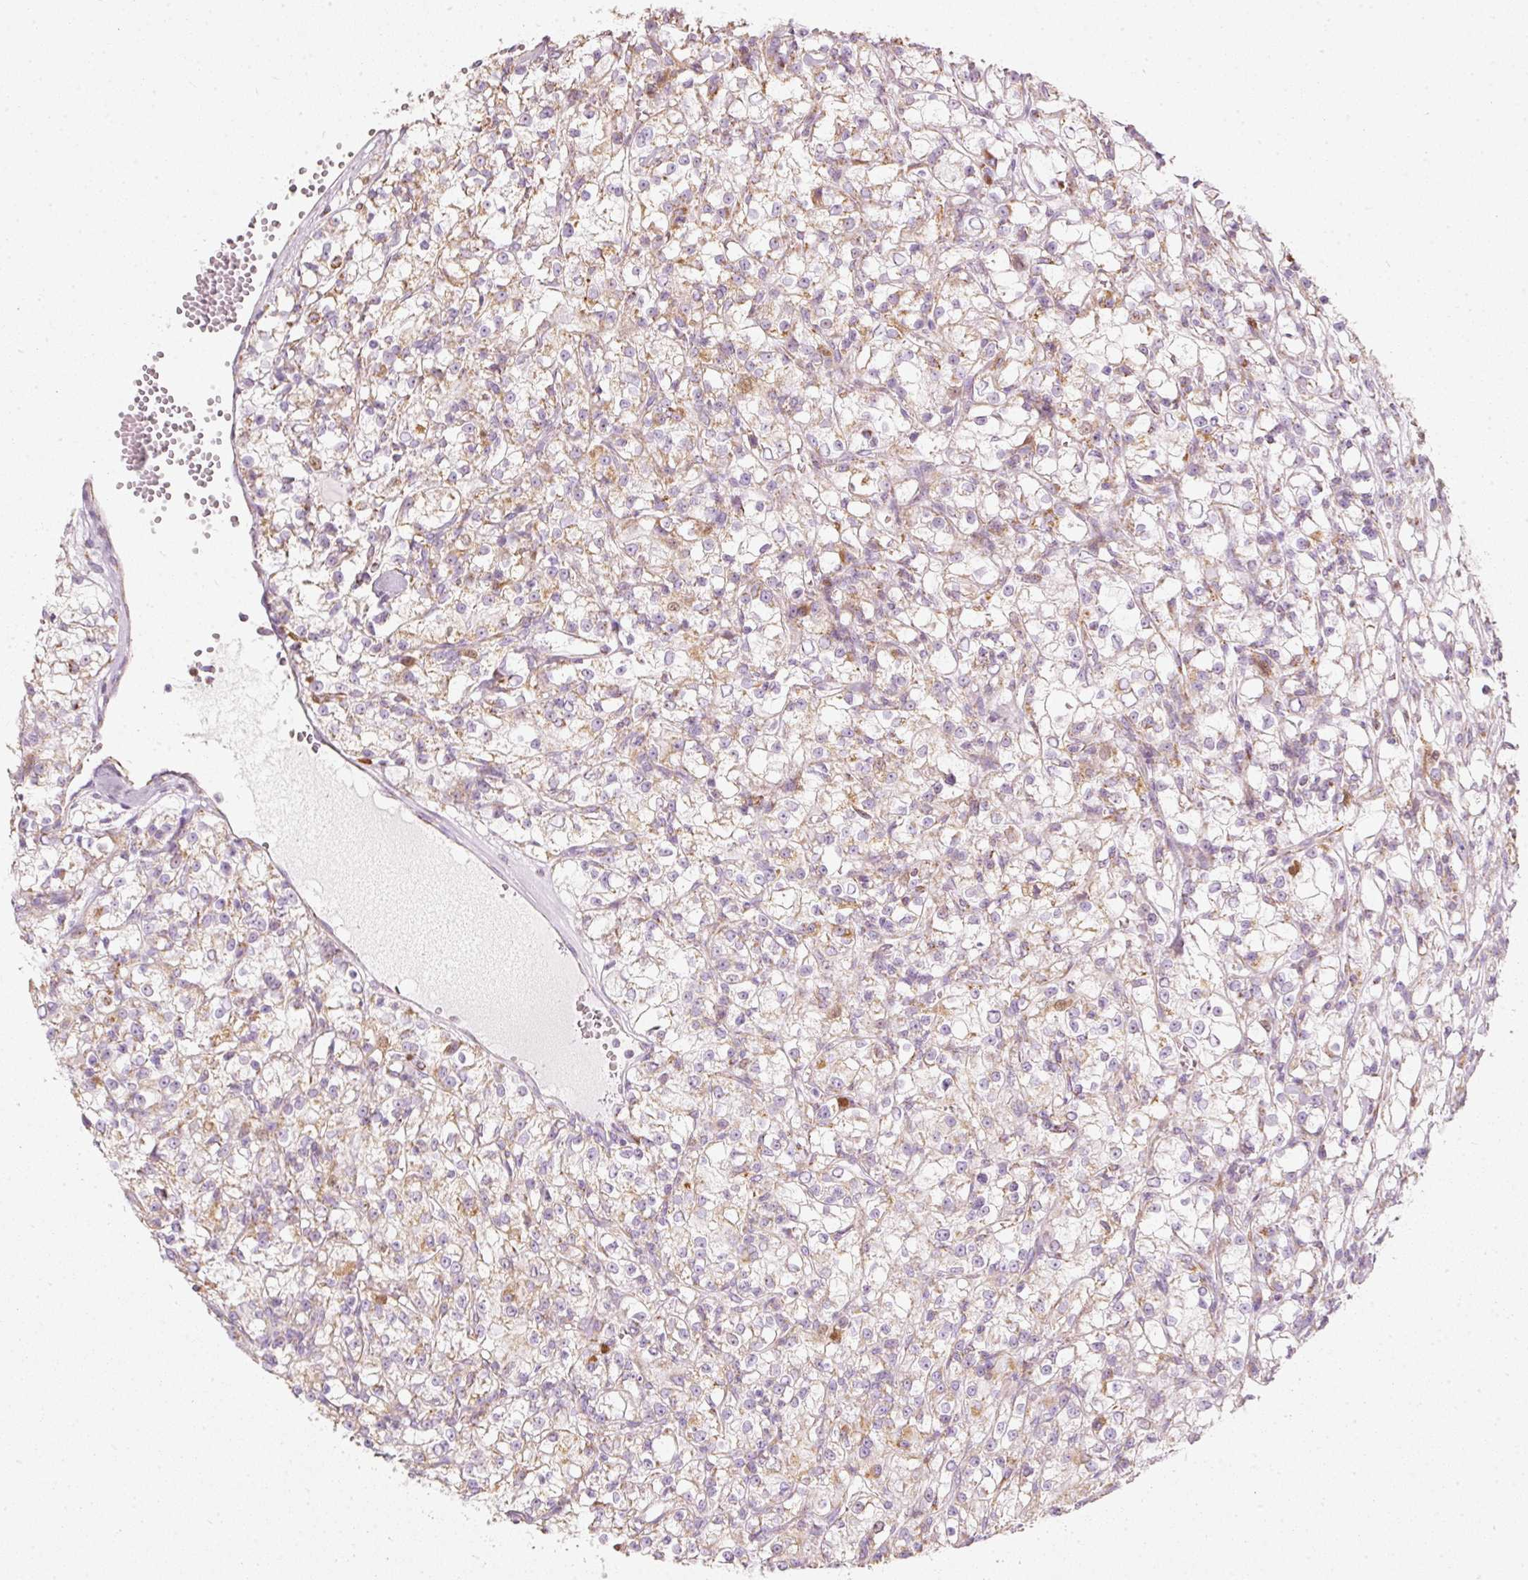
{"staining": {"intensity": "moderate", "quantity": "25%-75%", "location": "cytoplasmic/membranous,nuclear"}, "tissue": "renal cancer", "cell_type": "Tumor cells", "image_type": "cancer", "snomed": [{"axis": "morphology", "description": "Adenocarcinoma, NOS"}, {"axis": "topography", "description": "Kidney"}], "caption": "Protein analysis of renal adenocarcinoma tissue exhibits moderate cytoplasmic/membranous and nuclear expression in approximately 25%-75% of tumor cells.", "gene": "DUT", "patient": {"sex": "female", "age": 59}}